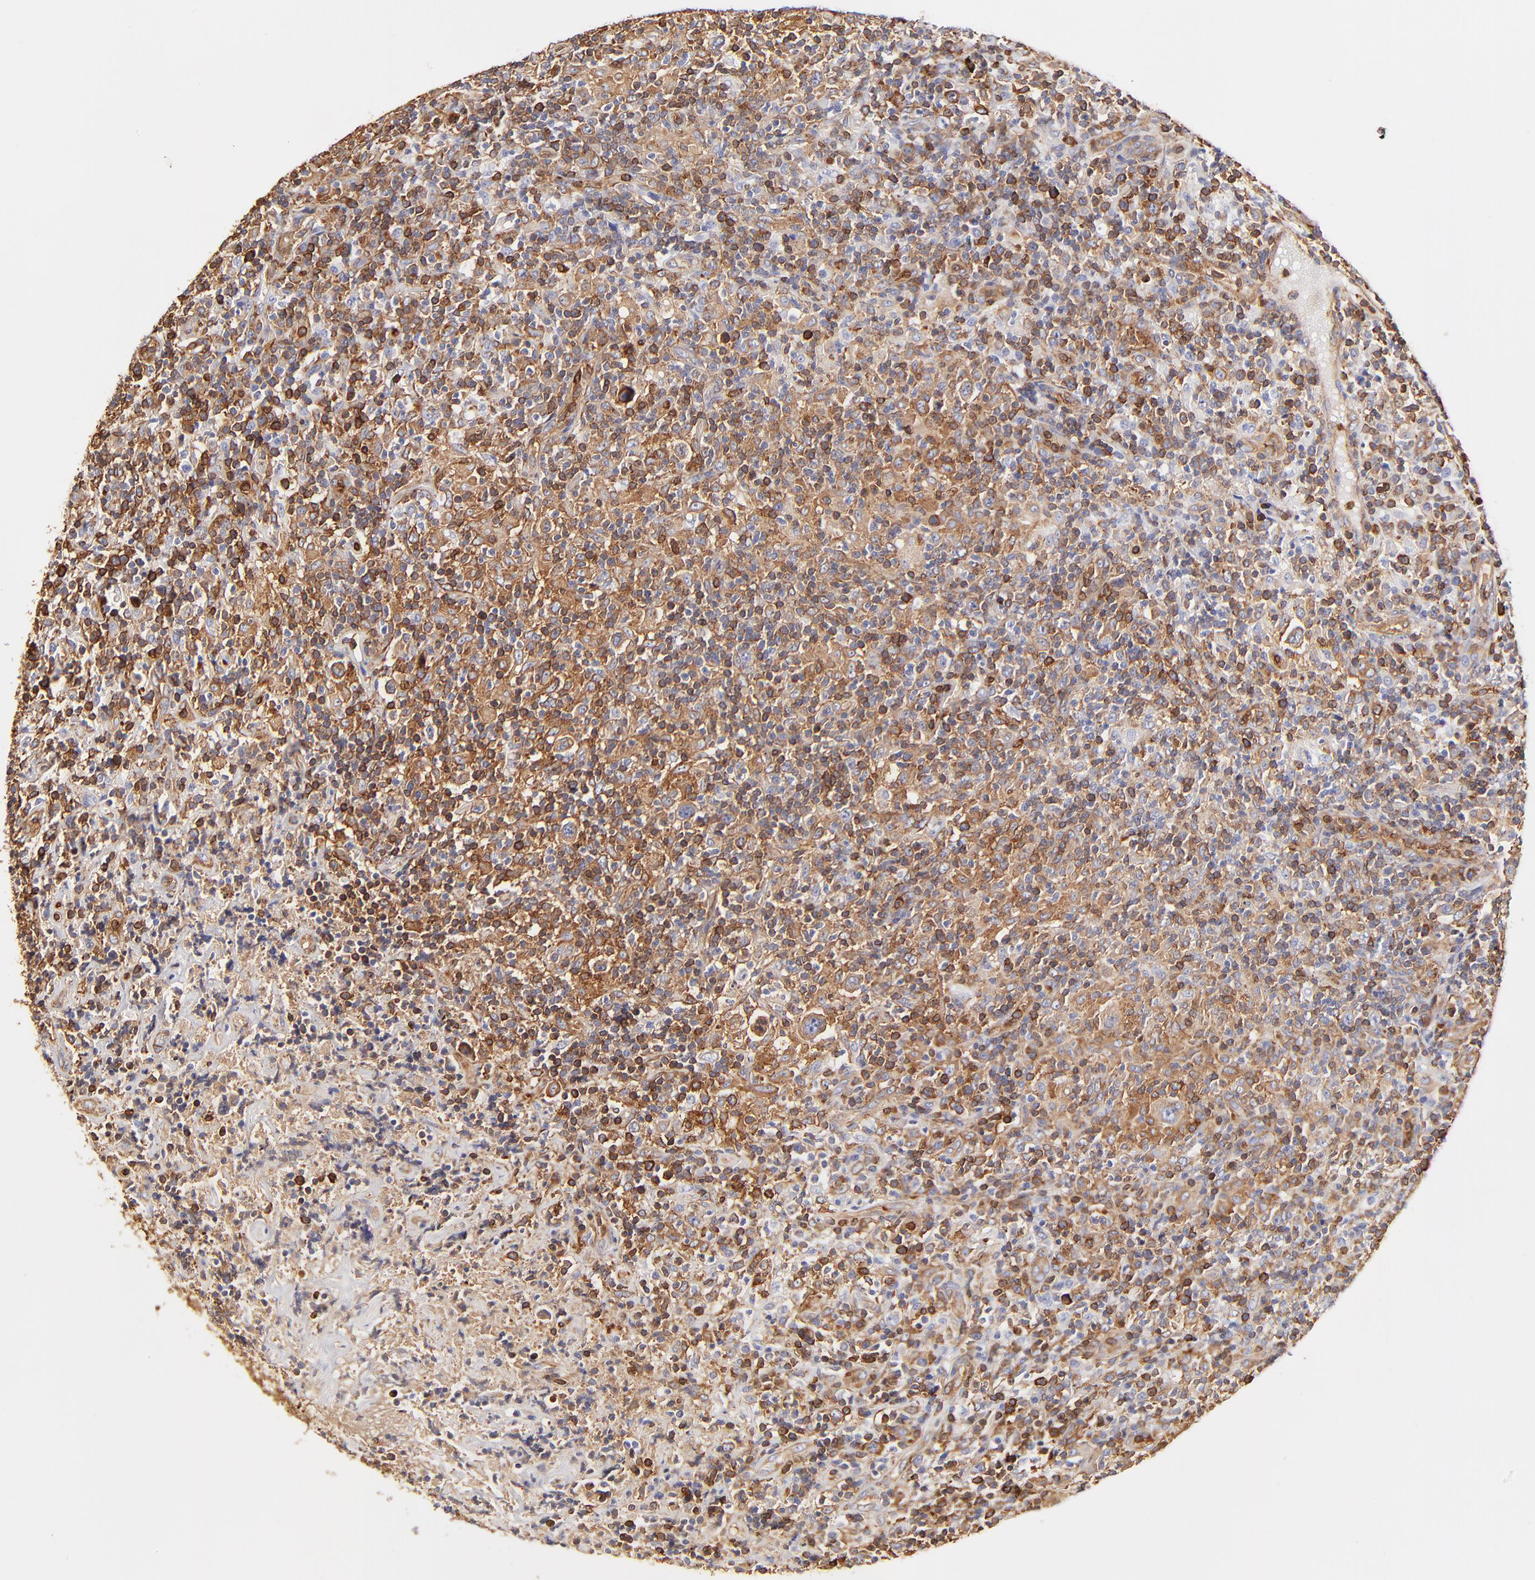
{"staining": {"intensity": "moderate", "quantity": ">75%", "location": "cytoplasmic/membranous"}, "tissue": "lymphoma", "cell_type": "Tumor cells", "image_type": "cancer", "snomed": [{"axis": "morphology", "description": "Hodgkin's disease, NOS"}, {"axis": "topography", "description": "Lymph node"}], "caption": "Hodgkin's disease stained for a protein demonstrates moderate cytoplasmic/membranous positivity in tumor cells. The staining was performed using DAB (3,3'-diaminobenzidine) to visualize the protein expression in brown, while the nuclei were stained in blue with hematoxylin (Magnification: 20x).", "gene": "FLNA", "patient": {"sex": "male", "age": 65}}